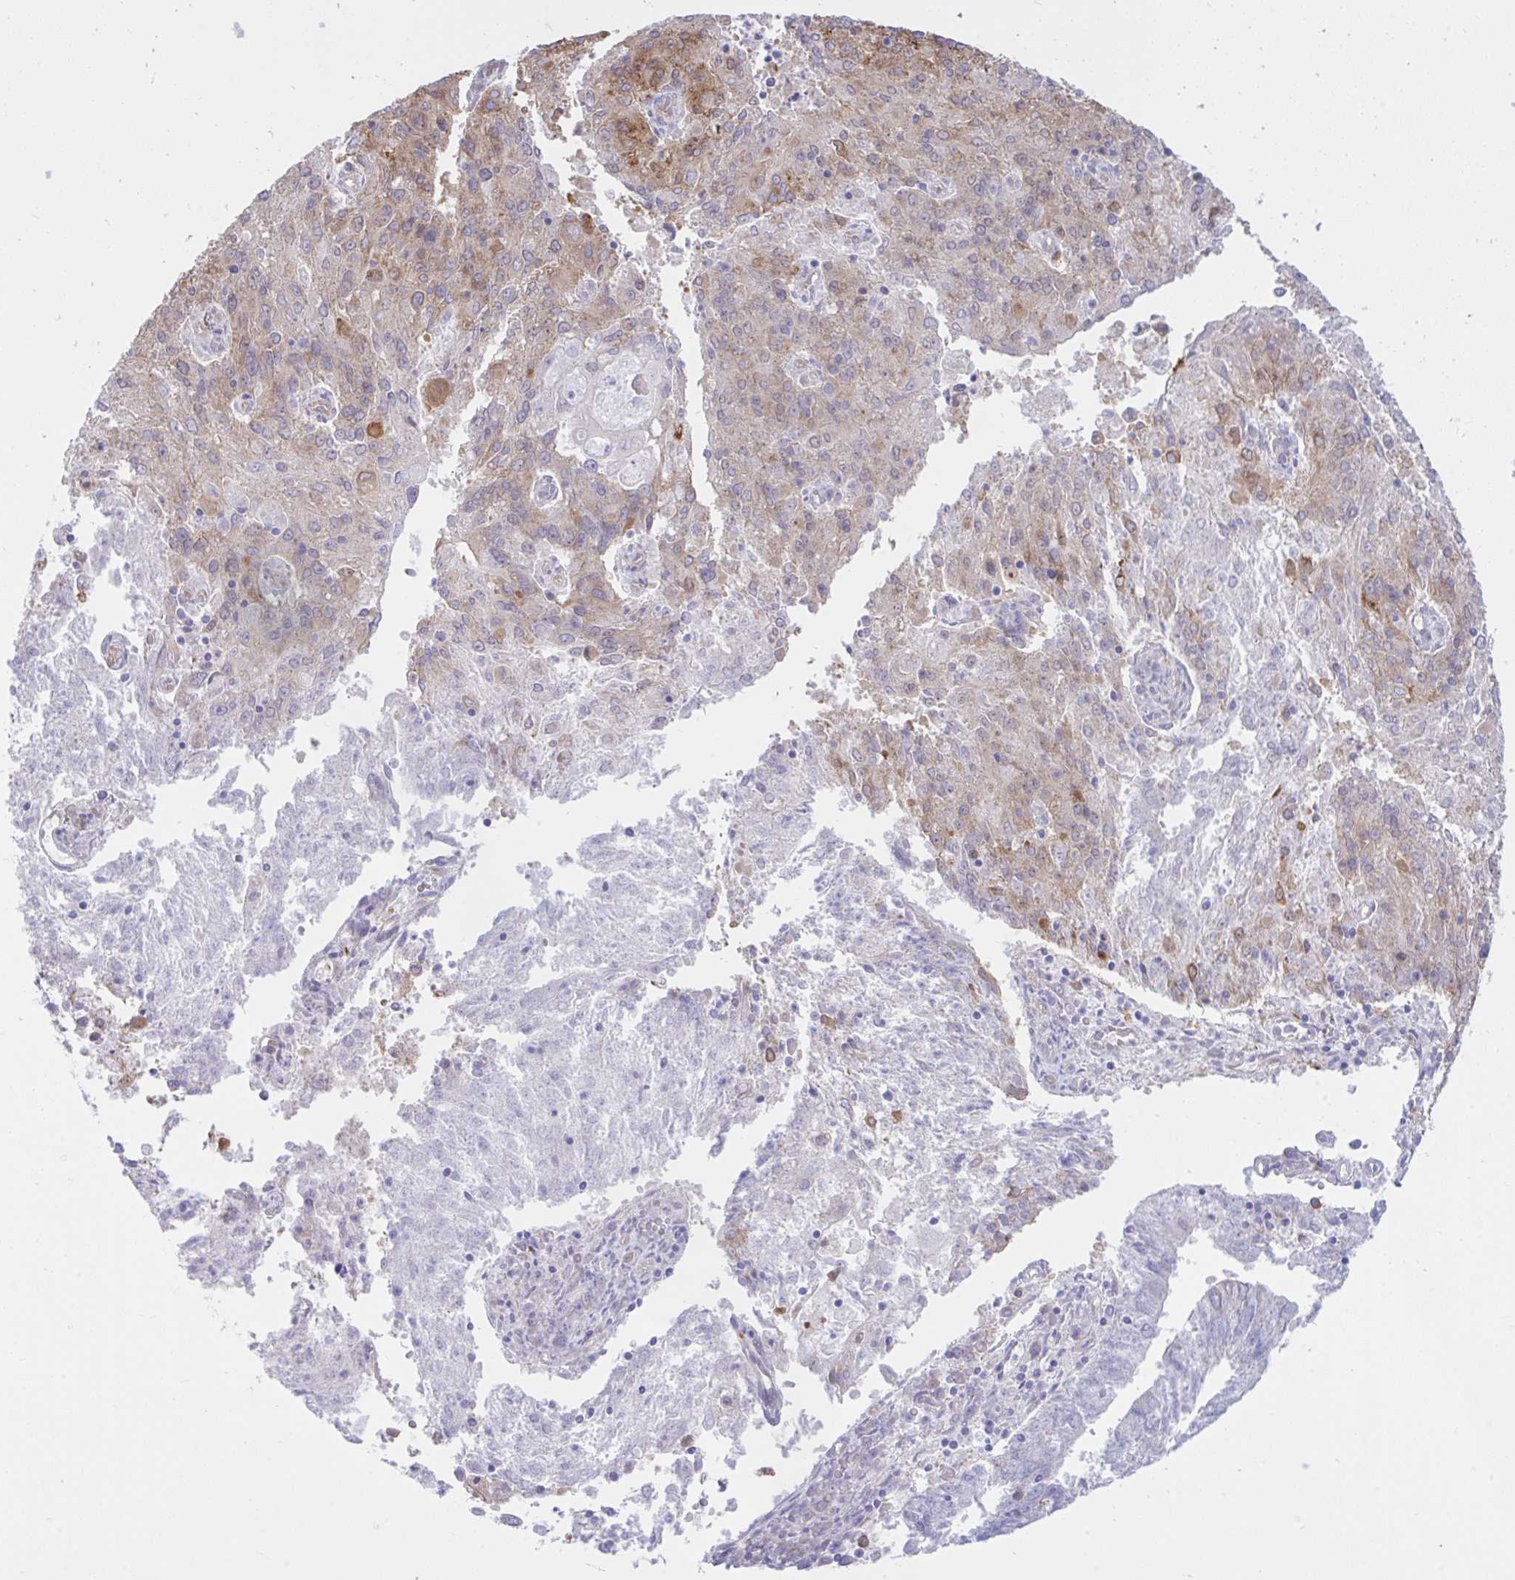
{"staining": {"intensity": "weak", "quantity": "25%-75%", "location": "cytoplasmic/membranous"}, "tissue": "endometrial cancer", "cell_type": "Tumor cells", "image_type": "cancer", "snomed": [{"axis": "morphology", "description": "Adenocarcinoma, NOS"}, {"axis": "topography", "description": "Endometrium"}], "caption": "Protein staining demonstrates weak cytoplasmic/membranous staining in about 25%-75% of tumor cells in adenocarcinoma (endometrial).", "gene": "EEF1A2", "patient": {"sex": "female", "age": 82}}